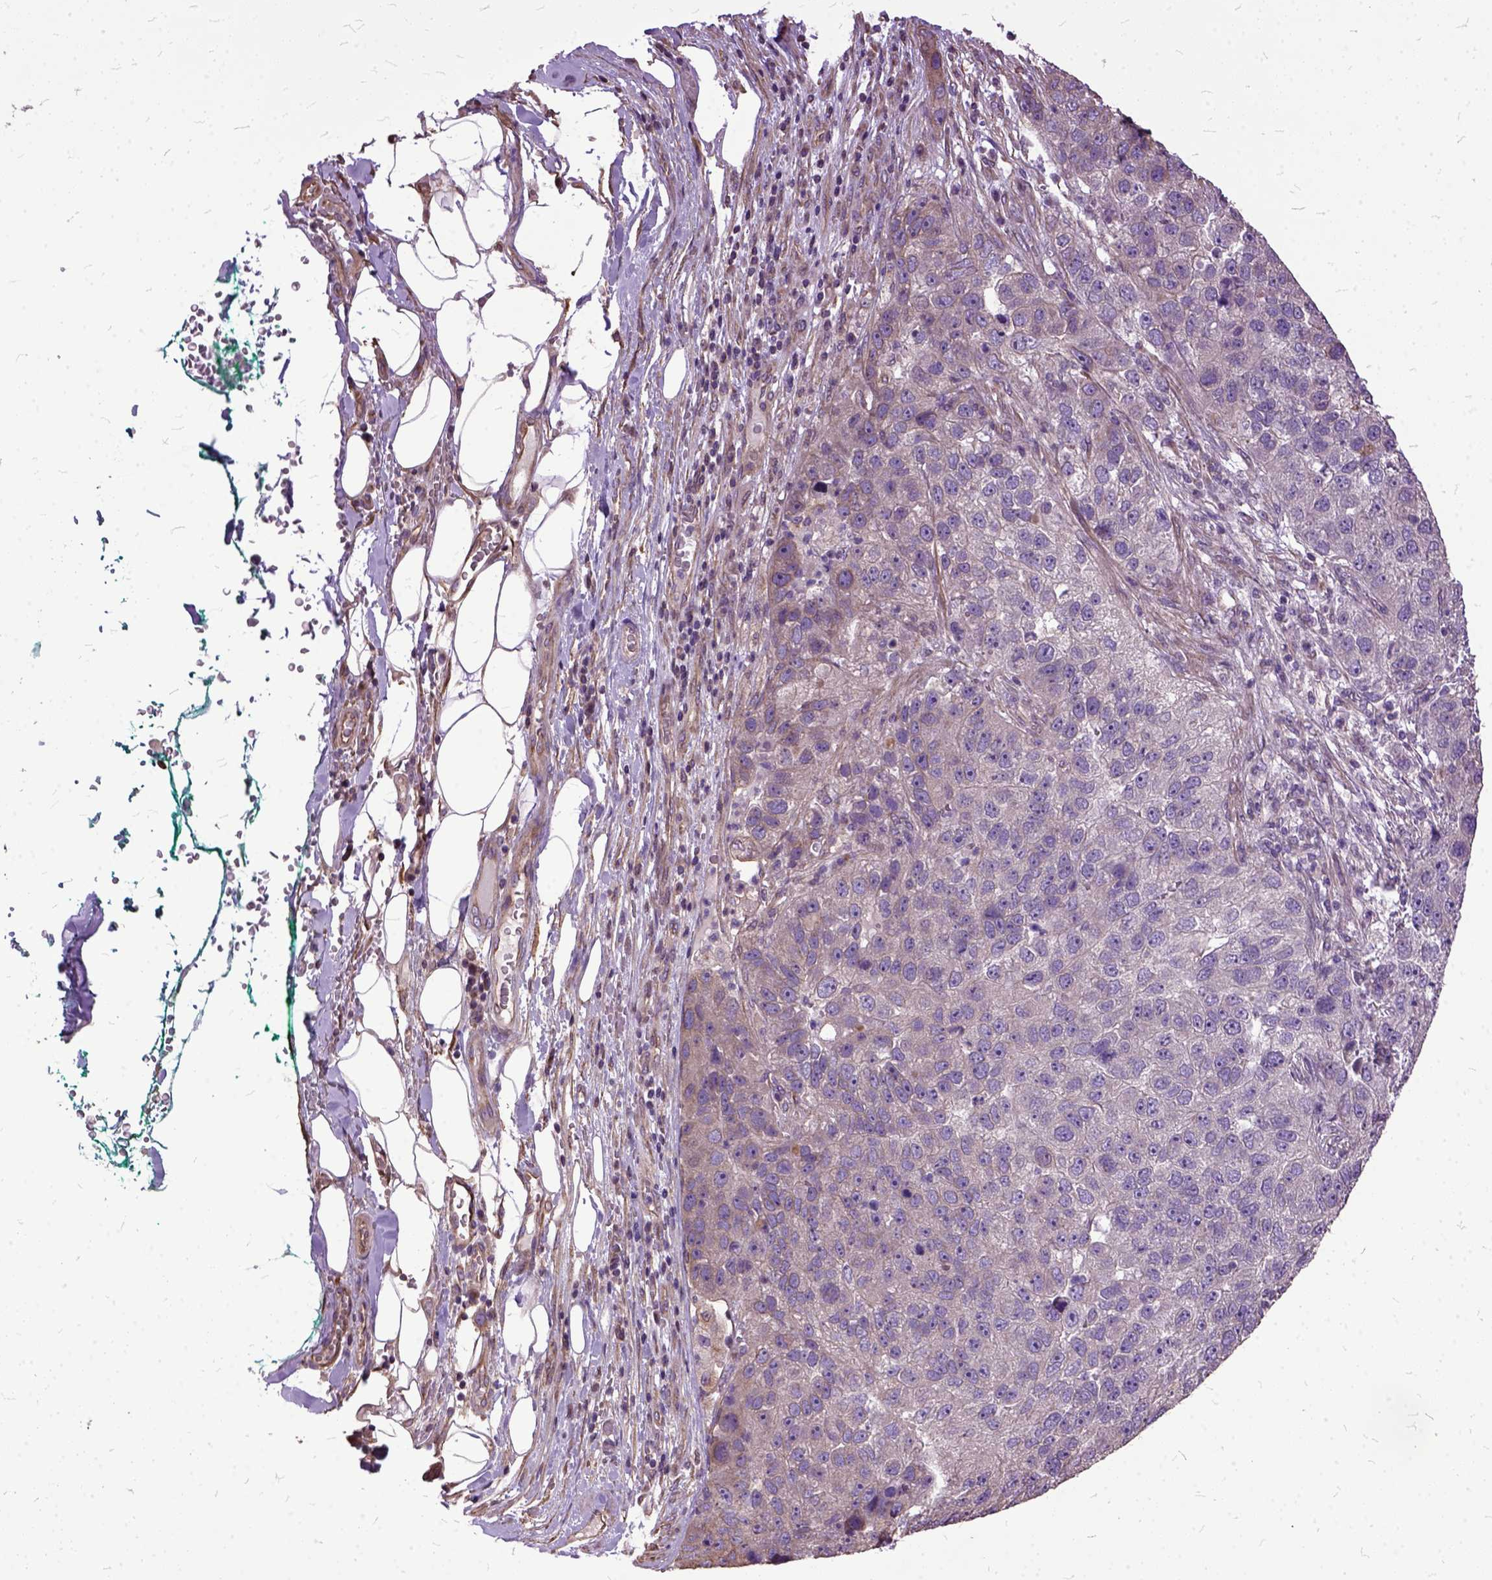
{"staining": {"intensity": "weak", "quantity": "25%-75%", "location": "cytoplasmic/membranous"}, "tissue": "pancreatic cancer", "cell_type": "Tumor cells", "image_type": "cancer", "snomed": [{"axis": "morphology", "description": "Adenocarcinoma, NOS"}, {"axis": "topography", "description": "Pancreas"}], "caption": "Immunohistochemistry (IHC) staining of pancreatic cancer, which displays low levels of weak cytoplasmic/membranous expression in about 25%-75% of tumor cells indicating weak cytoplasmic/membranous protein staining. The staining was performed using DAB (3,3'-diaminobenzidine) (brown) for protein detection and nuclei were counterstained in hematoxylin (blue).", "gene": "AREG", "patient": {"sex": "female", "age": 61}}